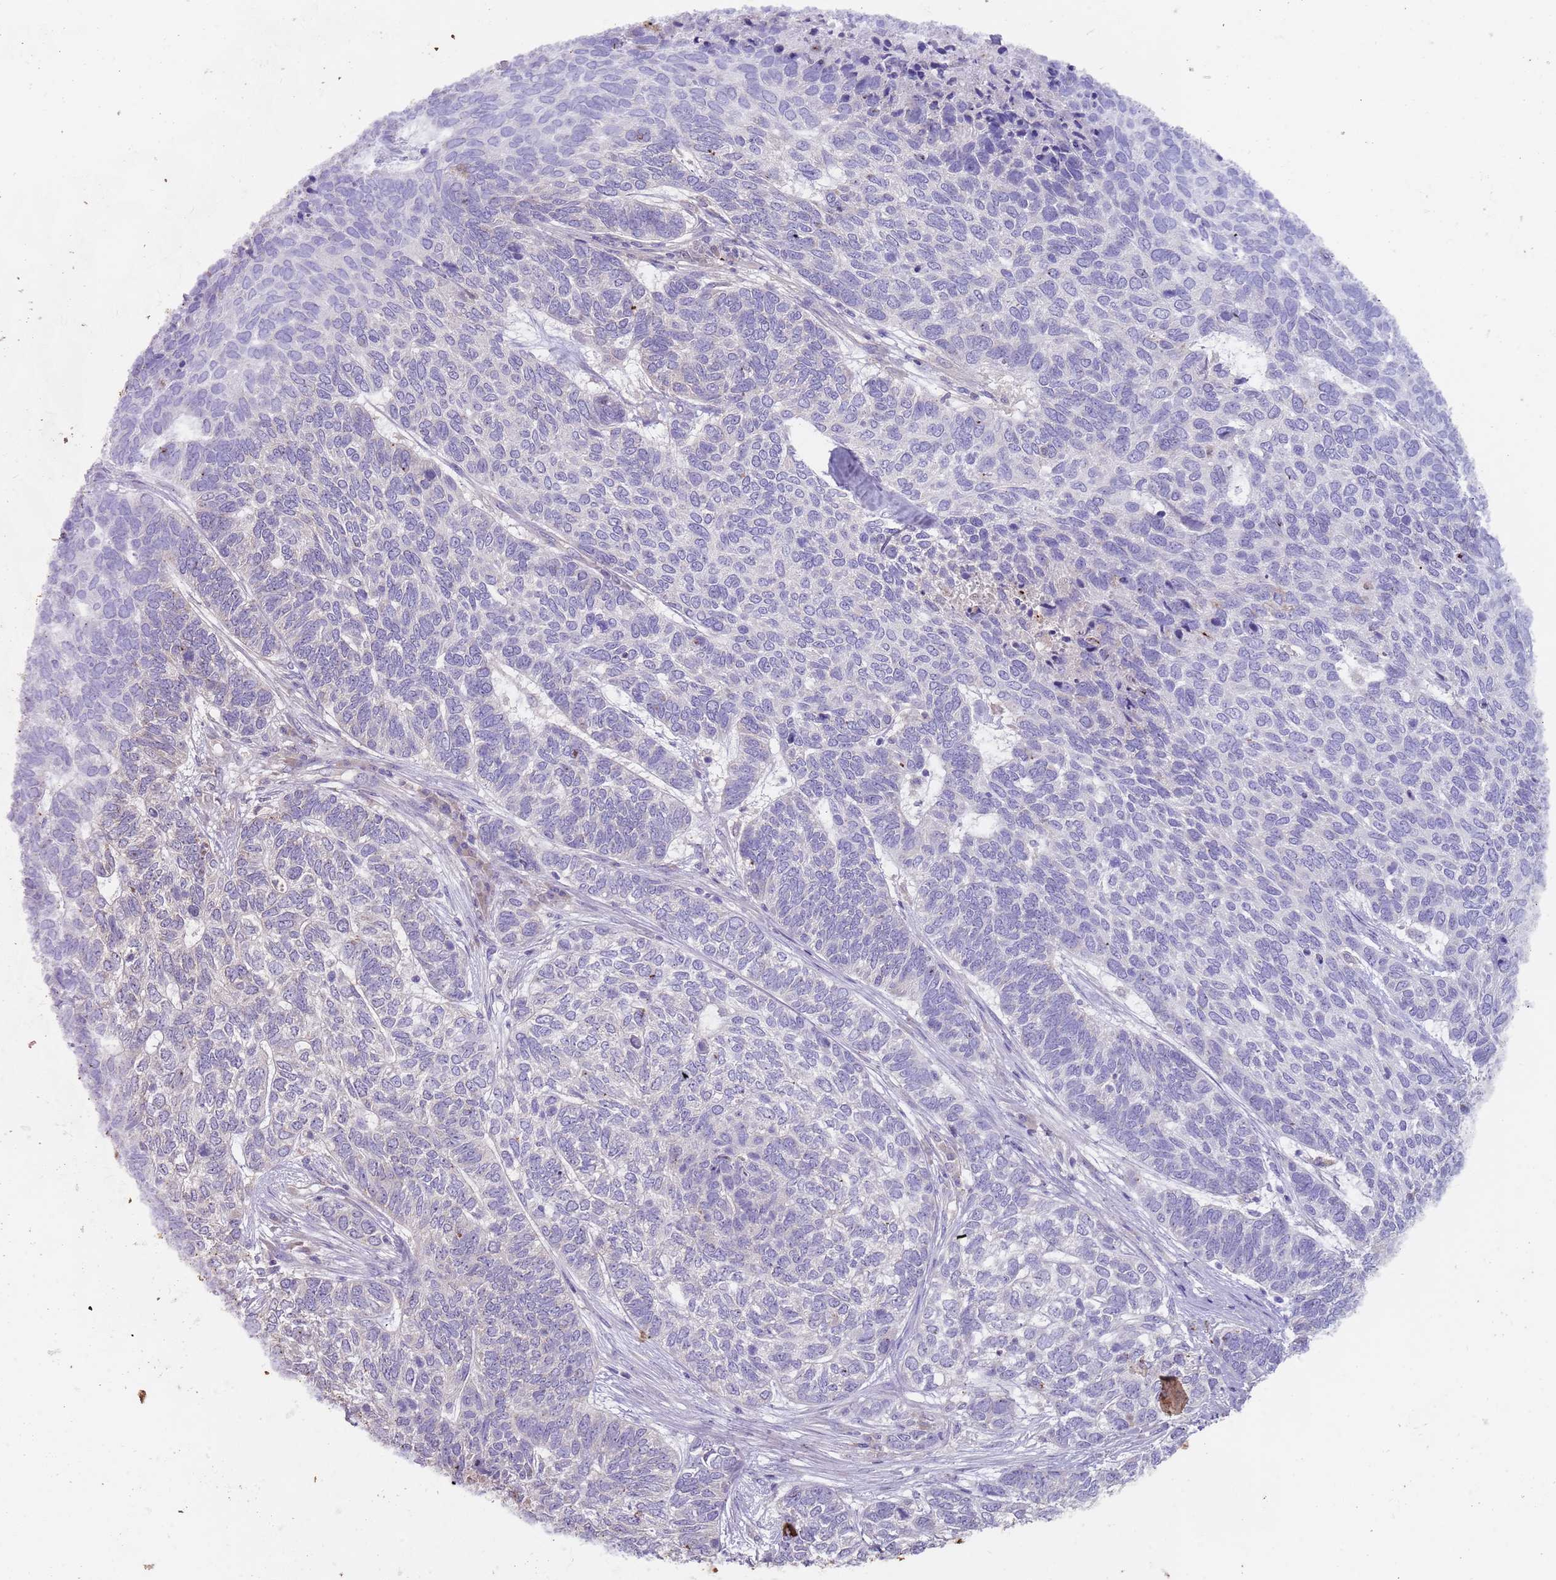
{"staining": {"intensity": "negative", "quantity": "none", "location": "none"}, "tissue": "skin cancer", "cell_type": "Tumor cells", "image_type": "cancer", "snomed": [{"axis": "morphology", "description": "Basal cell carcinoma"}, {"axis": "topography", "description": "Skin"}], "caption": "Immunohistochemistry (IHC) of human skin cancer (basal cell carcinoma) demonstrates no expression in tumor cells.", "gene": "TMEM251", "patient": {"sex": "female", "age": 65}}